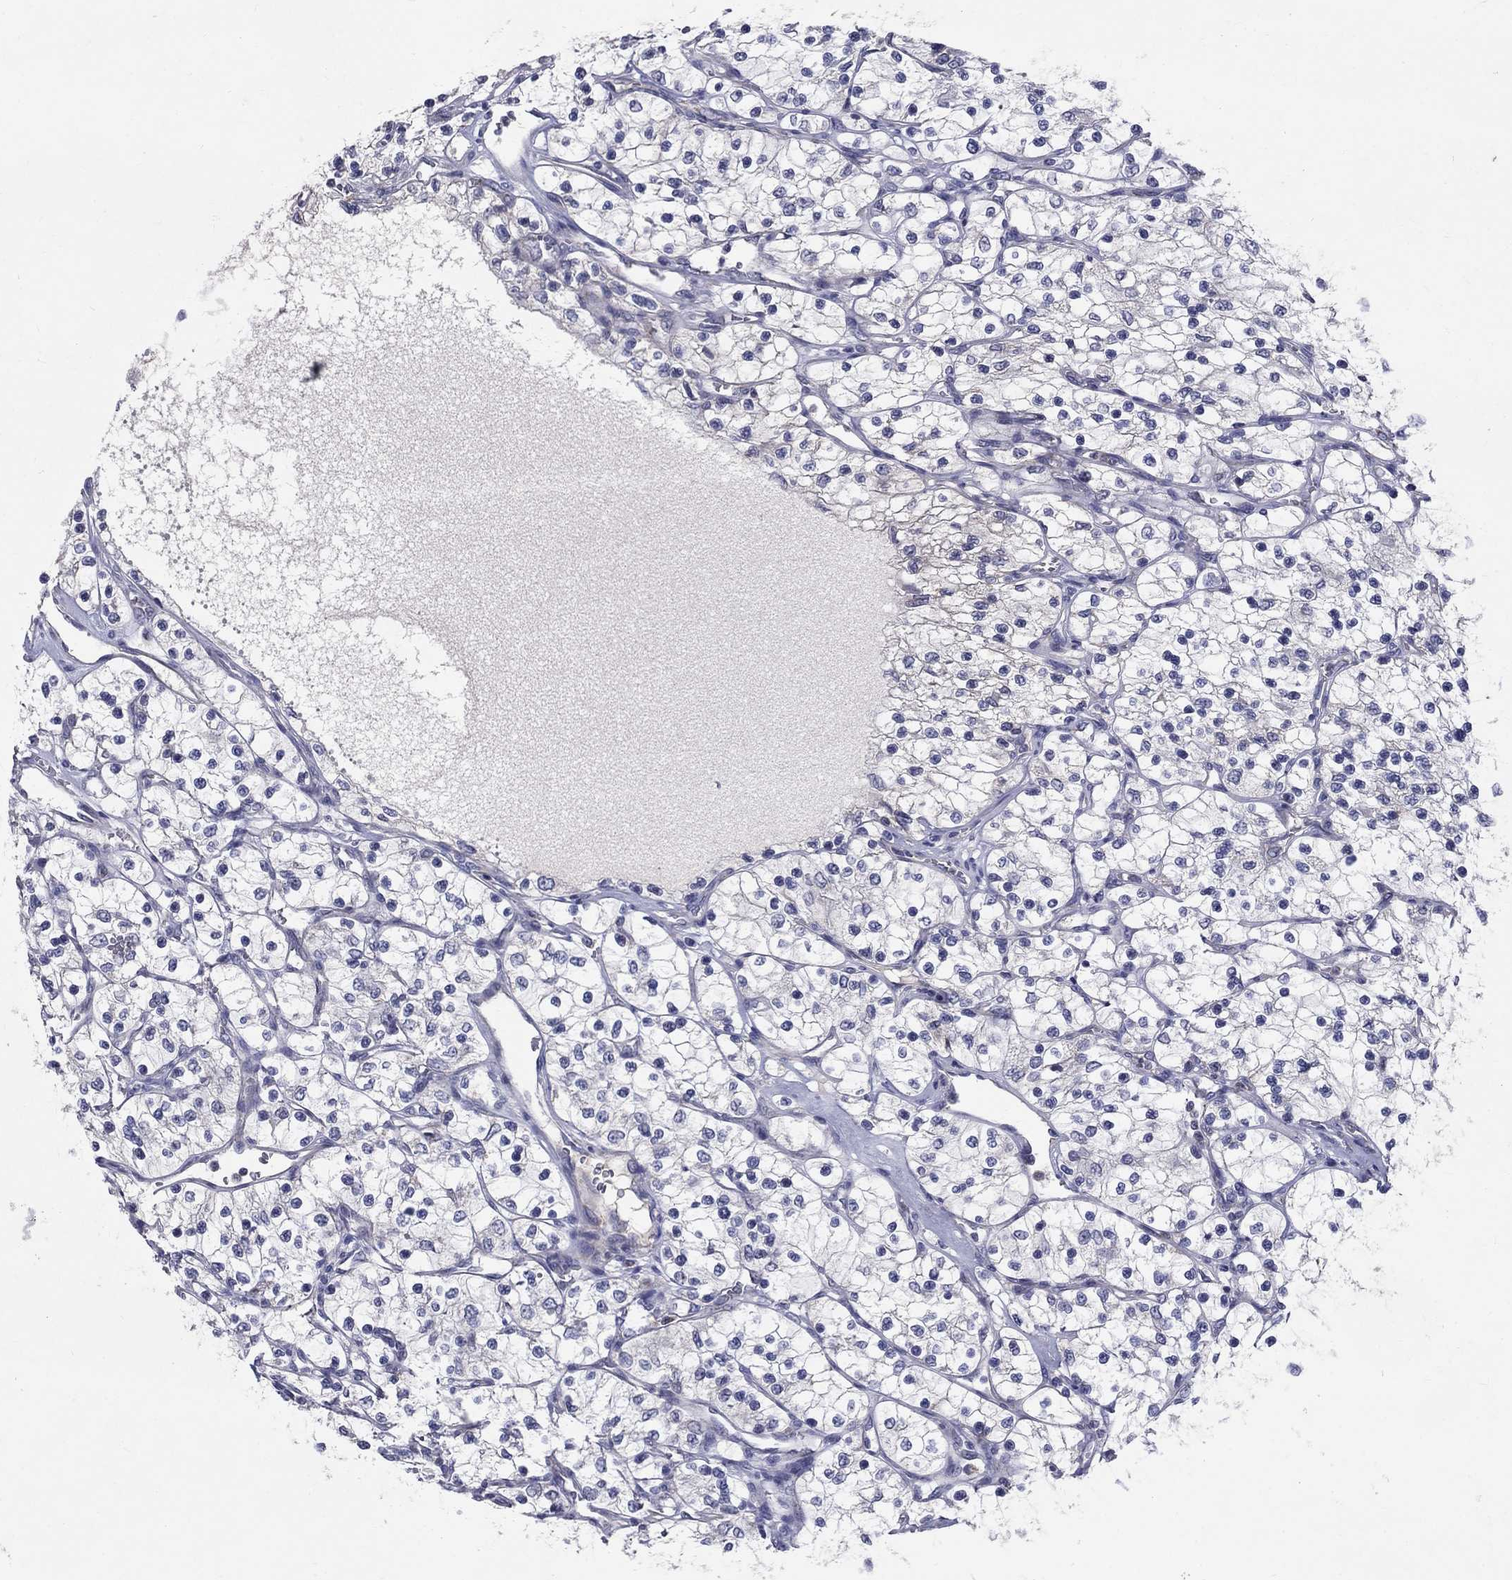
{"staining": {"intensity": "negative", "quantity": "none", "location": "none"}, "tissue": "renal cancer", "cell_type": "Tumor cells", "image_type": "cancer", "snomed": [{"axis": "morphology", "description": "Adenocarcinoma, NOS"}, {"axis": "topography", "description": "Kidney"}], "caption": "The image demonstrates no significant positivity in tumor cells of renal adenocarcinoma.", "gene": "SLC4A10", "patient": {"sex": "female", "age": 69}}